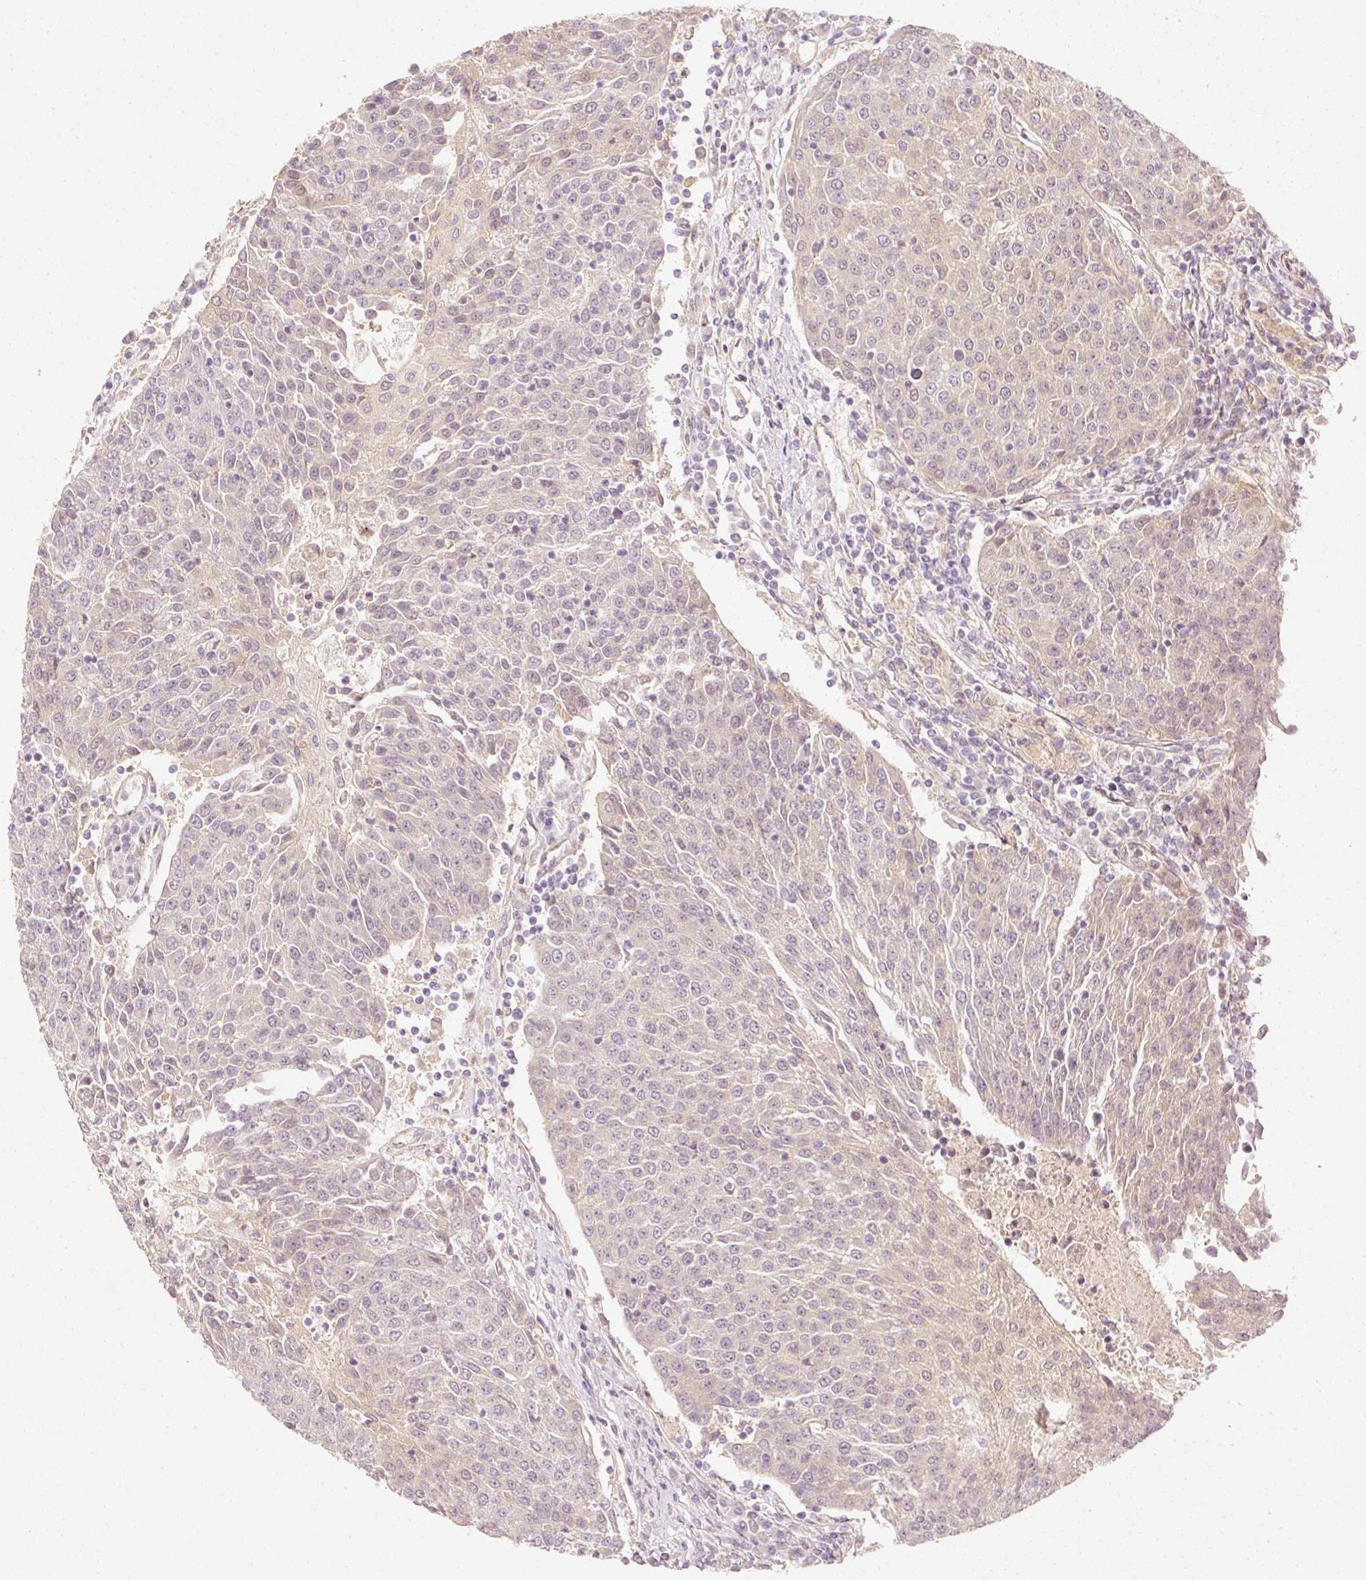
{"staining": {"intensity": "weak", "quantity": "<25%", "location": "cytoplasmic/membranous"}, "tissue": "urothelial cancer", "cell_type": "Tumor cells", "image_type": "cancer", "snomed": [{"axis": "morphology", "description": "Urothelial carcinoma, High grade"}, {"axis": "topography", "description": "Urinary bladder"}], "caption": "Immunohistochemistry photomicrograph of urothelial cancer stained for a protein (brown), which reveals no staining in tumor cells.", "gene": "GNAQ", "patient": {"sex": "female", "age": 85}}